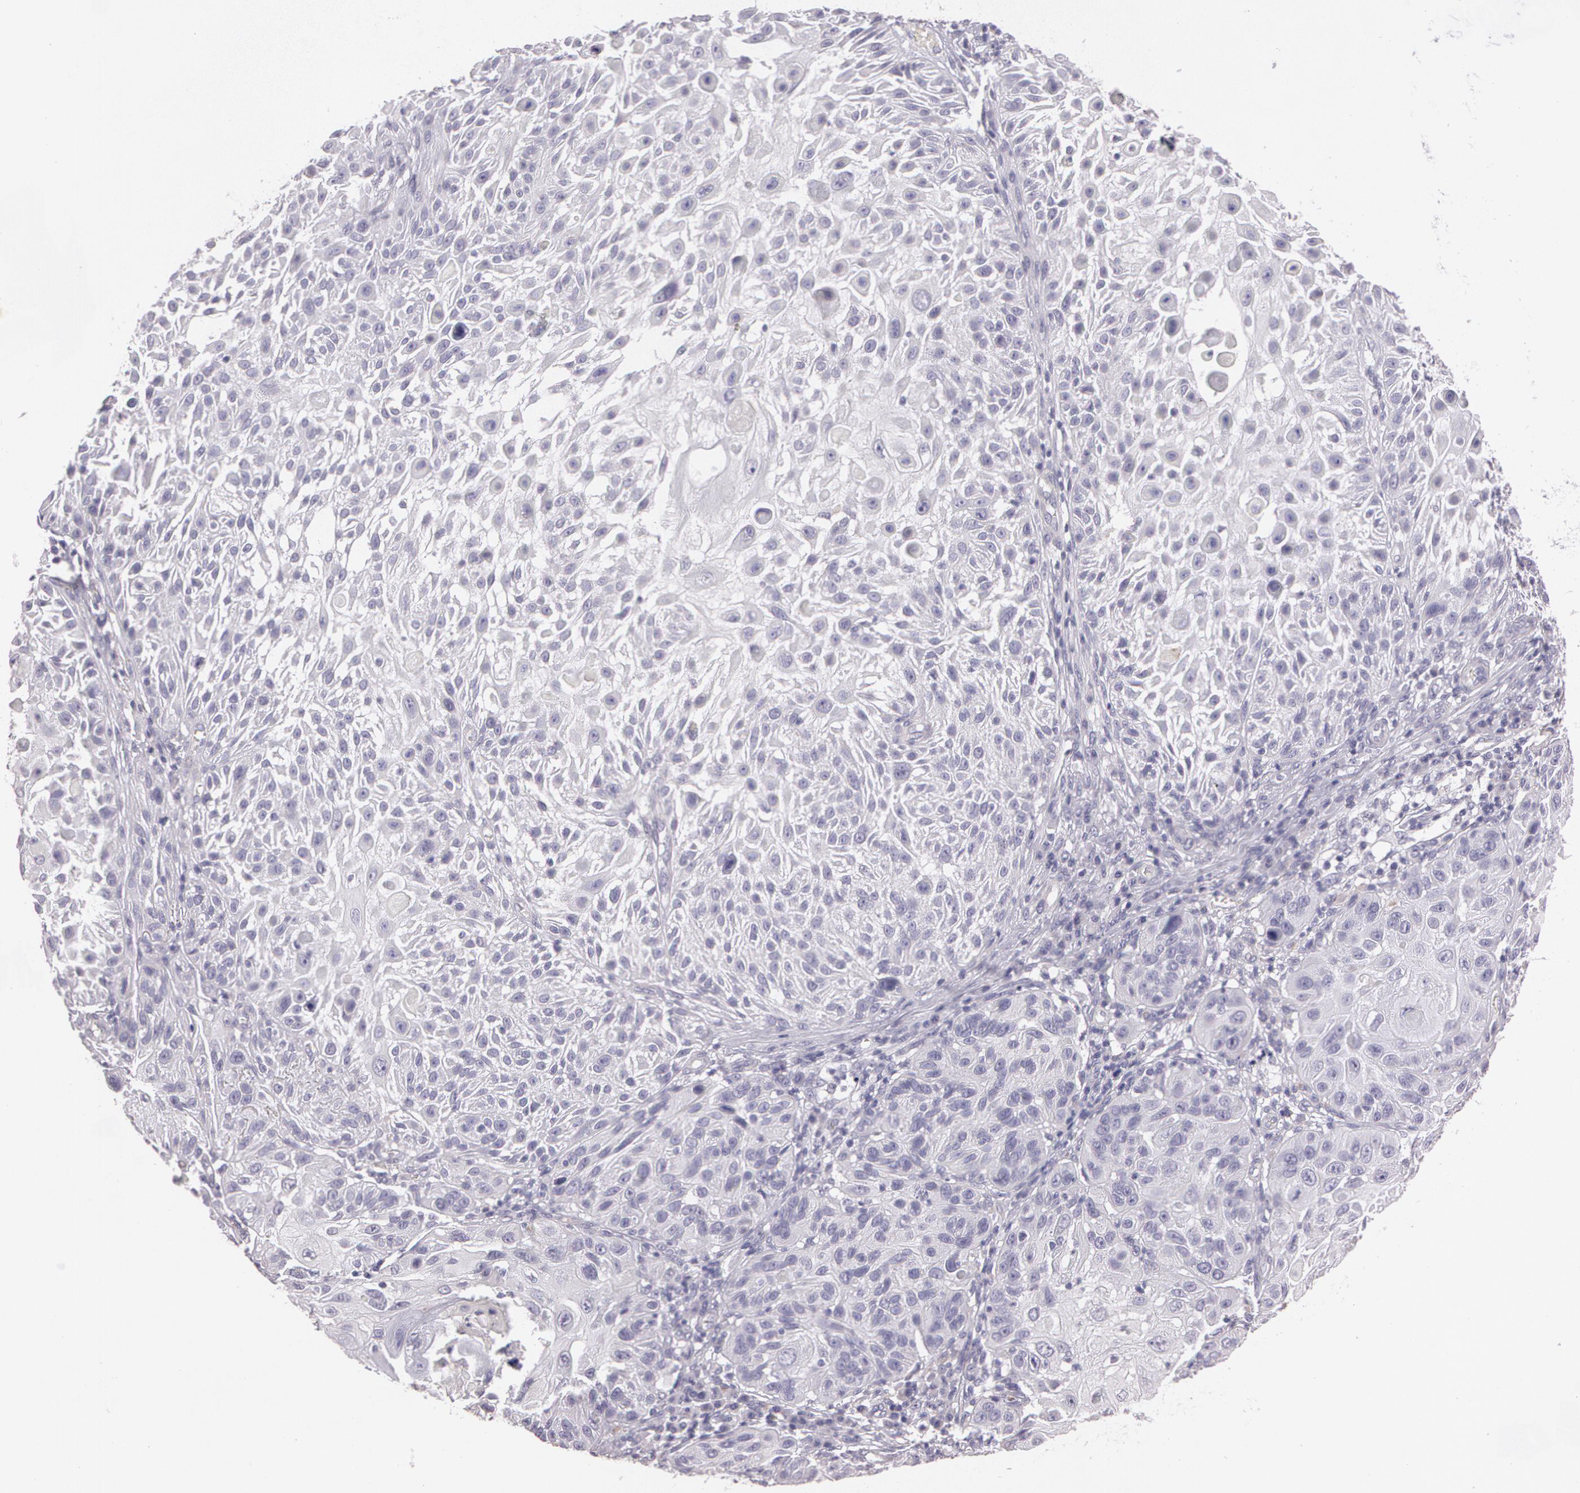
{"staining": {"intensity": "negative", "quantity": "none", "location": "none"}, "tissue": "skin cancer", "cell_type": "Tumor cells", "image_type": "cancer", "snomed": [{"axis": "morphology", "description": "Squamous cell carcinoma, NOS"}, {"axis": "topography", "description": "Skin"}], "caption": "Immunohistochemistry (IHC) micrograph of human squamous cell carcinoma (skin) stained for a protein (brown), which shows no staining in tumor cells.", "gene": "G2E3", "patient": {"sex": "female", "age": 89}}